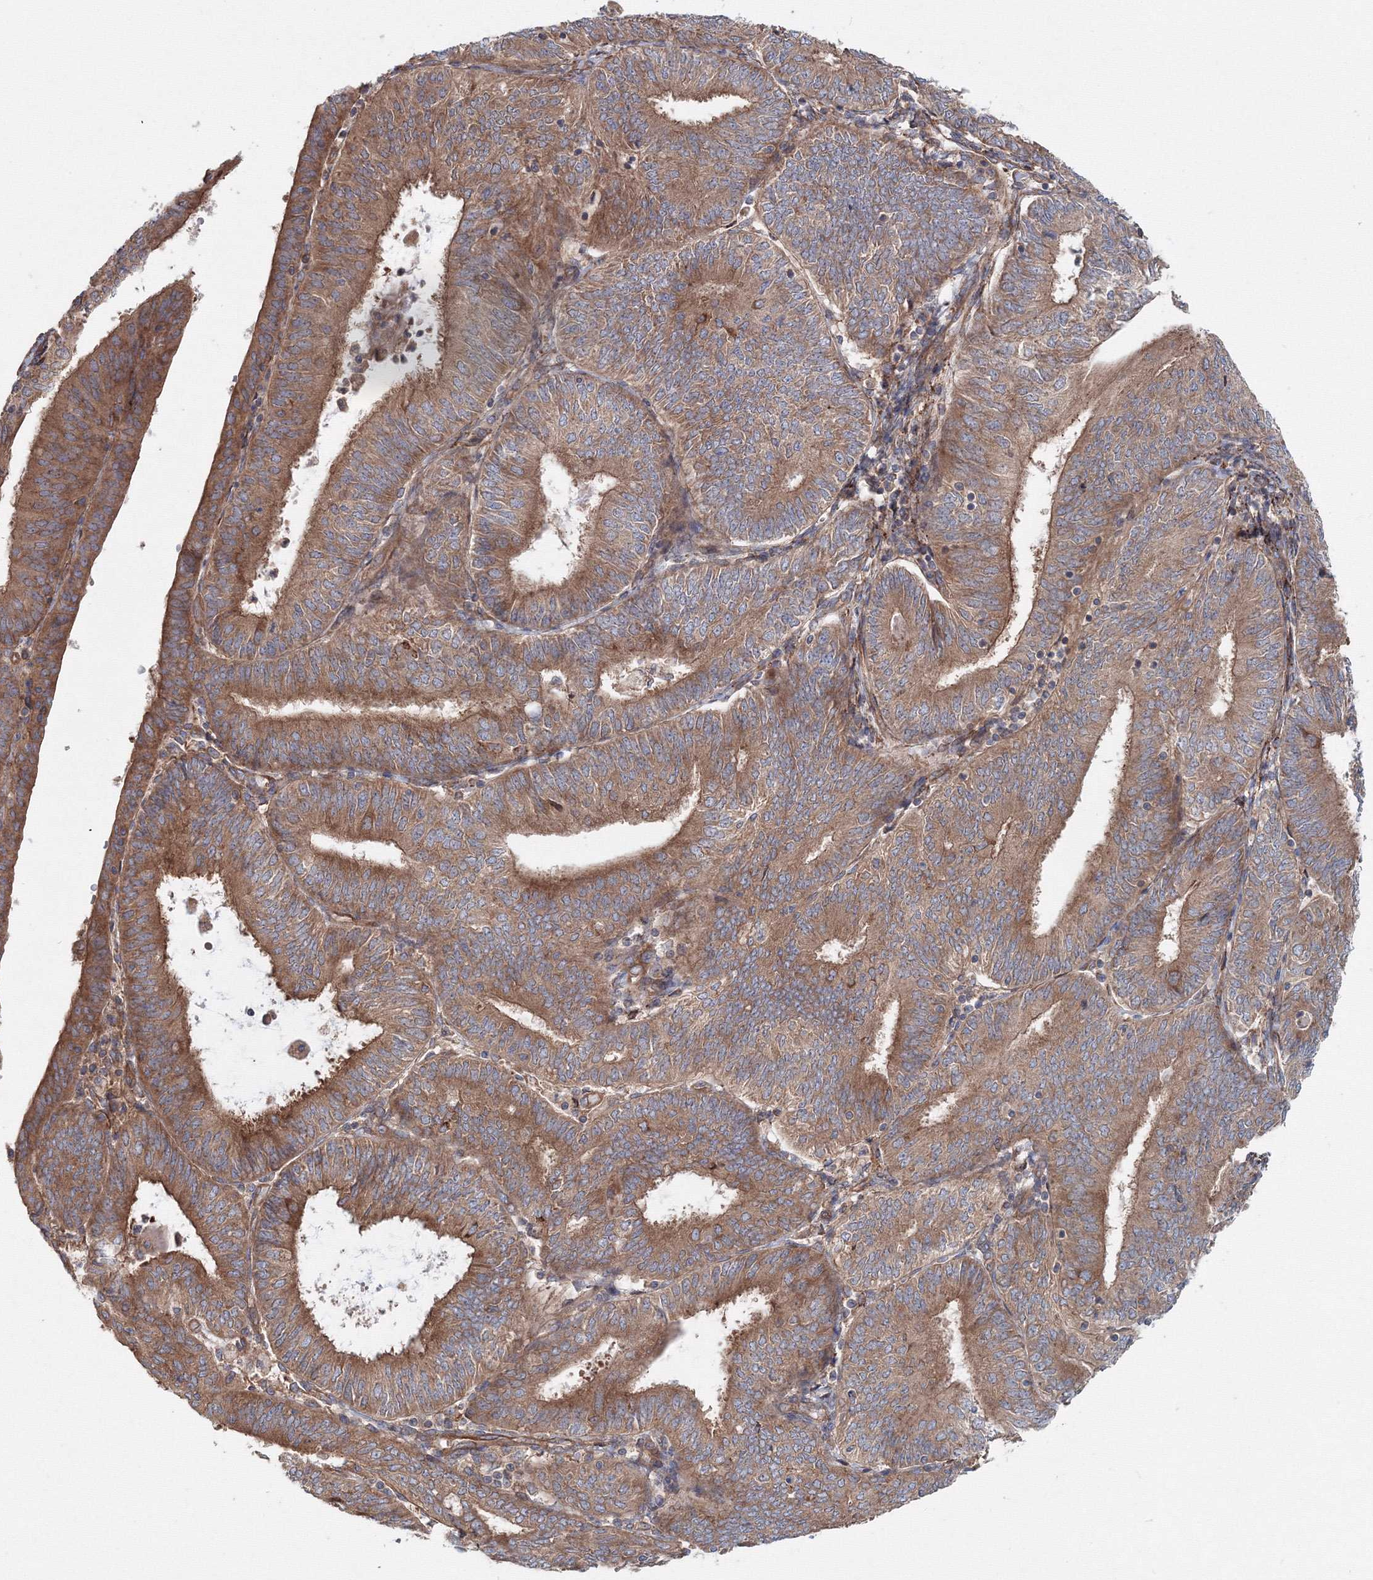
{"staining": {"intensity": "moderate", "quantity": ">75%", "location": "cytoplasmic/membranous"}, "tissue": "endometrial cancer", "cell_type": "Tumor cells", "image_type": "cancer", "snomed": [{"axis": "morphology", "description": "Adenocarcinoma, NOS"}, {"axis": "topography", "description": "Endometrium"}], "caption": "Endometrial cancer stained with IHC exhibits moderate cytoplasmic/membranous positivity in approximately >75% of tumor cells.", "gene": "EXOC1", "patient": {"sex": "female", "age": 58}}